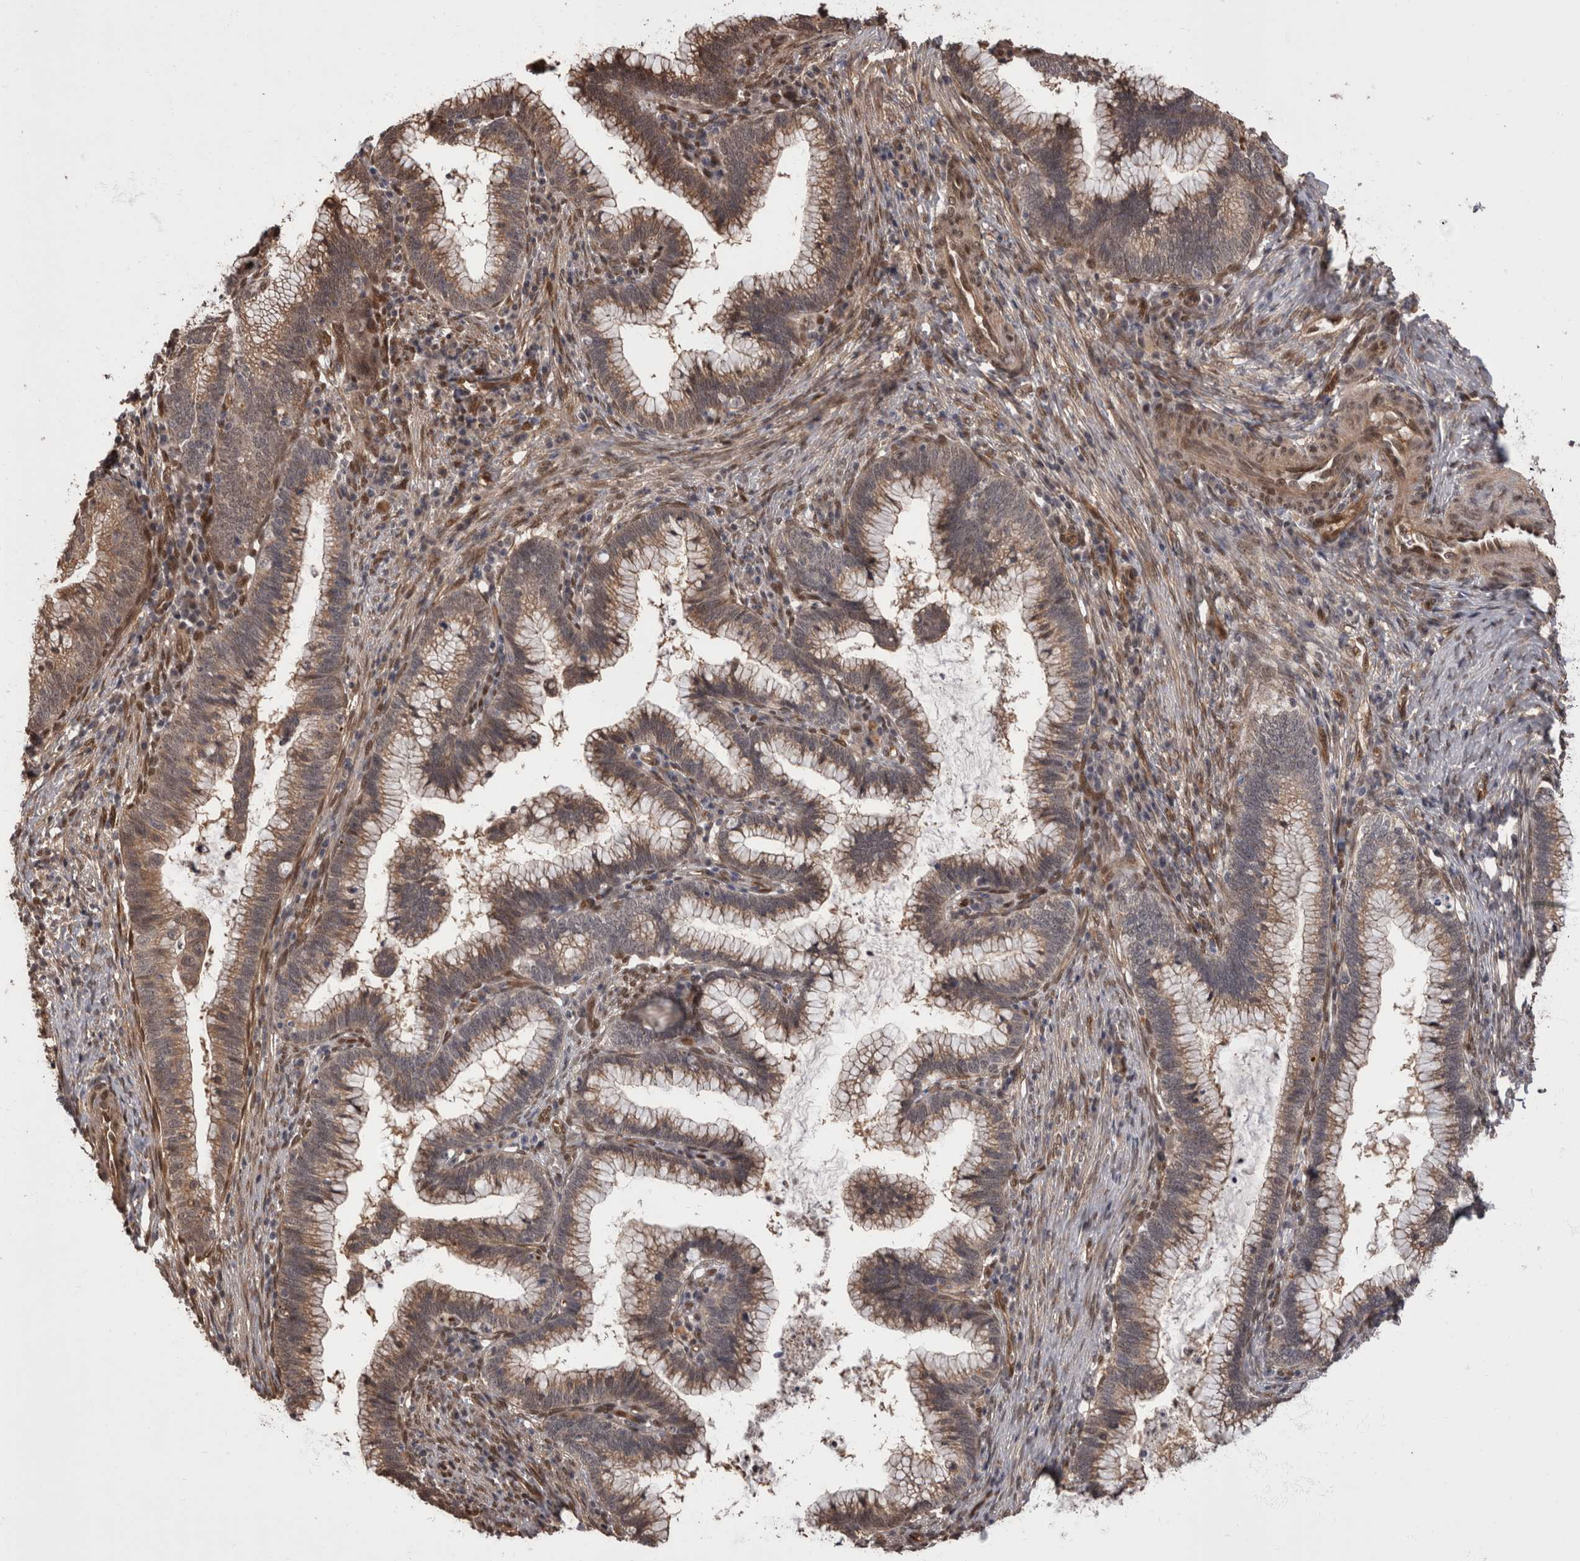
{"staining": {"intensity": "weak", "quantity": ">75%", "location": "cytoplasmic/membranous"}, "tissue": "cervical cancer", "cell_type": "Tumor cells", "image_type": "cancer", "snomed": [{"axis": "morphology", "description": "Adenocarcinoma, NOS"}, {"axis": "topography", "description": "Cervix"}], "caption": "About >75% of tumor cells in adenocarcinoma (cervical) reveal weak cytoplasmic/membranous protein staining as visualized by brown immunohistochemical staining.", "gene": "AKT3", "patient": {"sex": "female", "age": 36}}